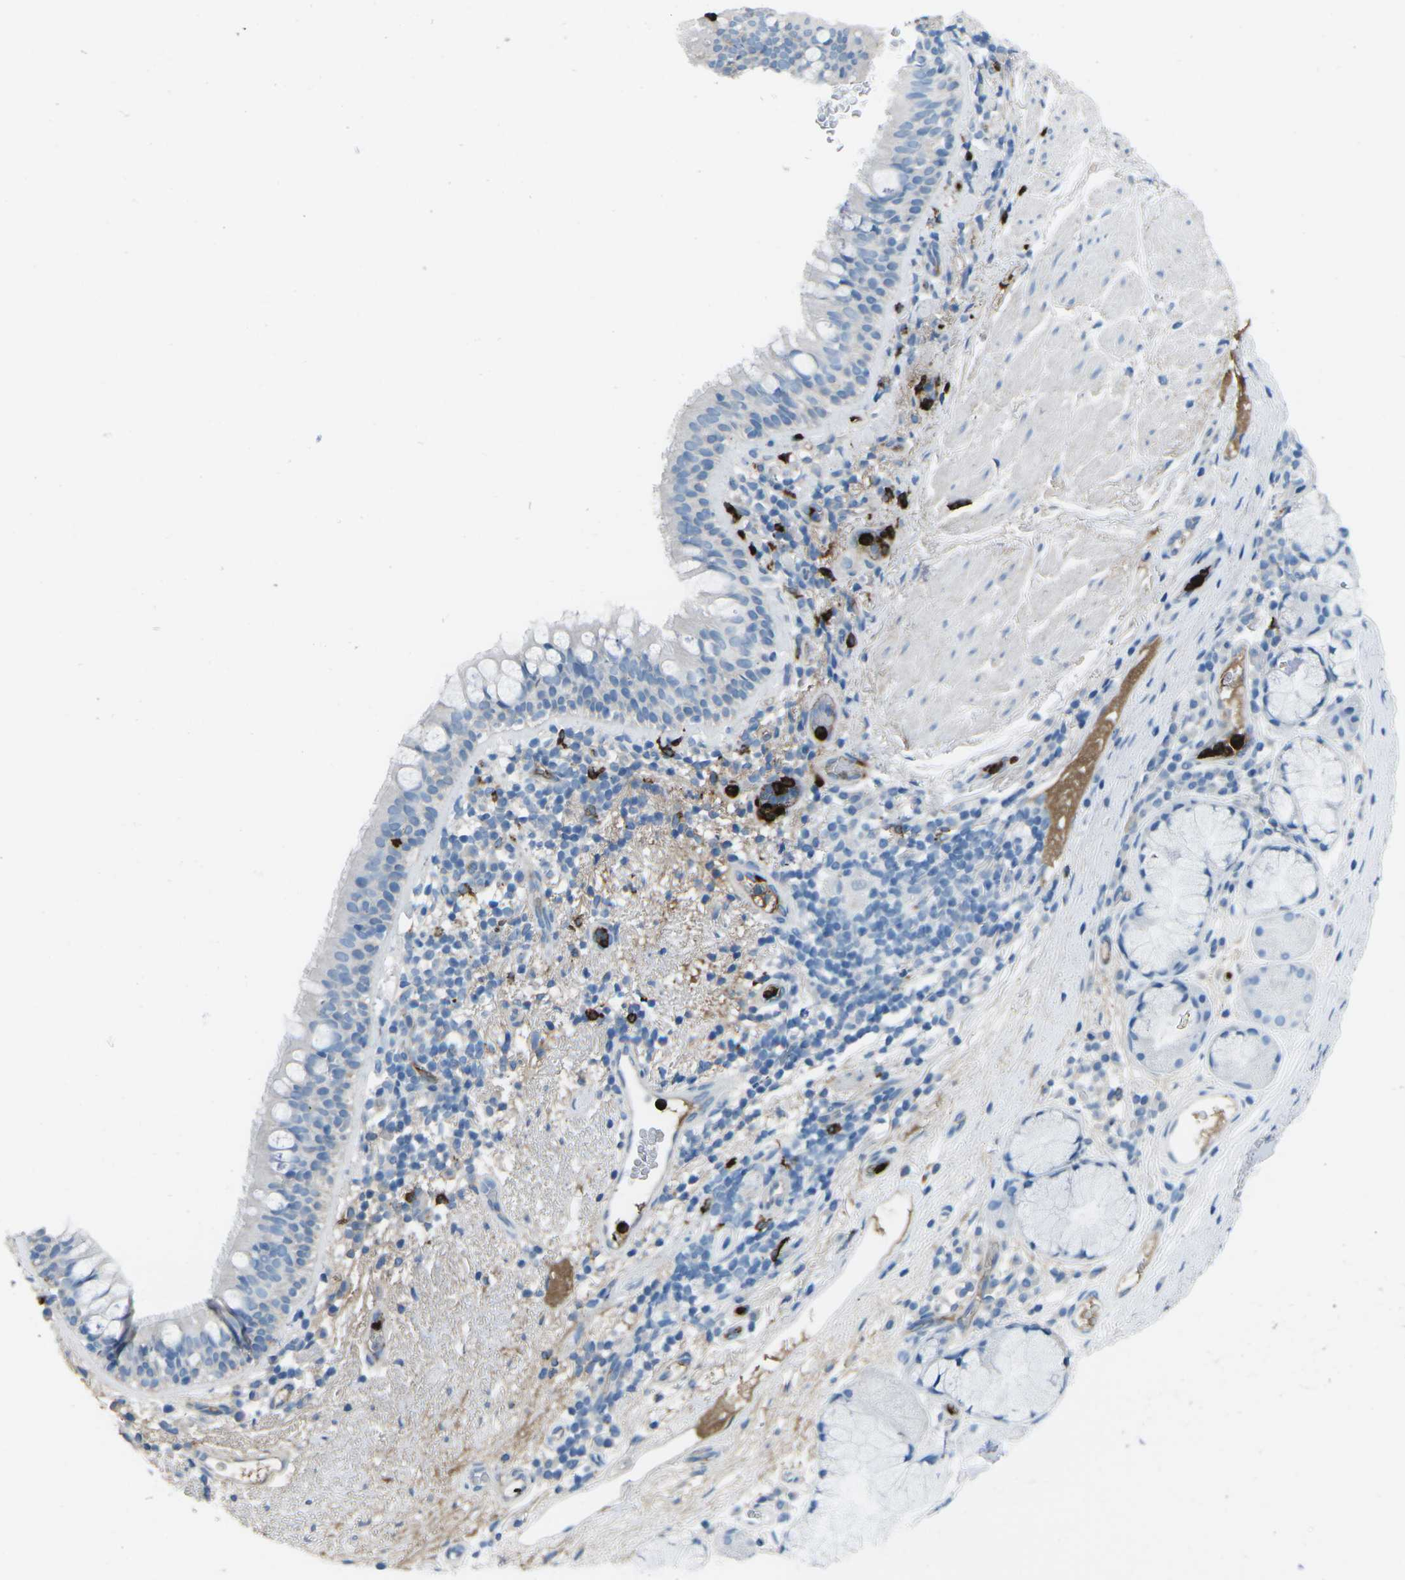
{"staining": {"intensity": "negative", "quantity": "none", "location": "none"}, "tissue": "bronchus", "cell_type": "Respiratory epithelial cells", "image_type": "normal", "snomed": [{"axis": "morphology", "description": "Normal tissue, NOS"}, {"axis": "morphology", "description": "Inflammation, NOS"}, {"axis": "topography", "description": "Cartilage tissue"}, {"axis": "topography", "description": "Bronchus"}], "caption": "An IHC photomicrograph of unremarkable bronchus is shown. There is no staining in respiratory epithelial cells of bronchus. The staining is performed using DAB brown chromogen with nuclei counter-stained in using hematoxylin.", "gene": "FCN1", "patient": {"sex": "male", "age": 77}}